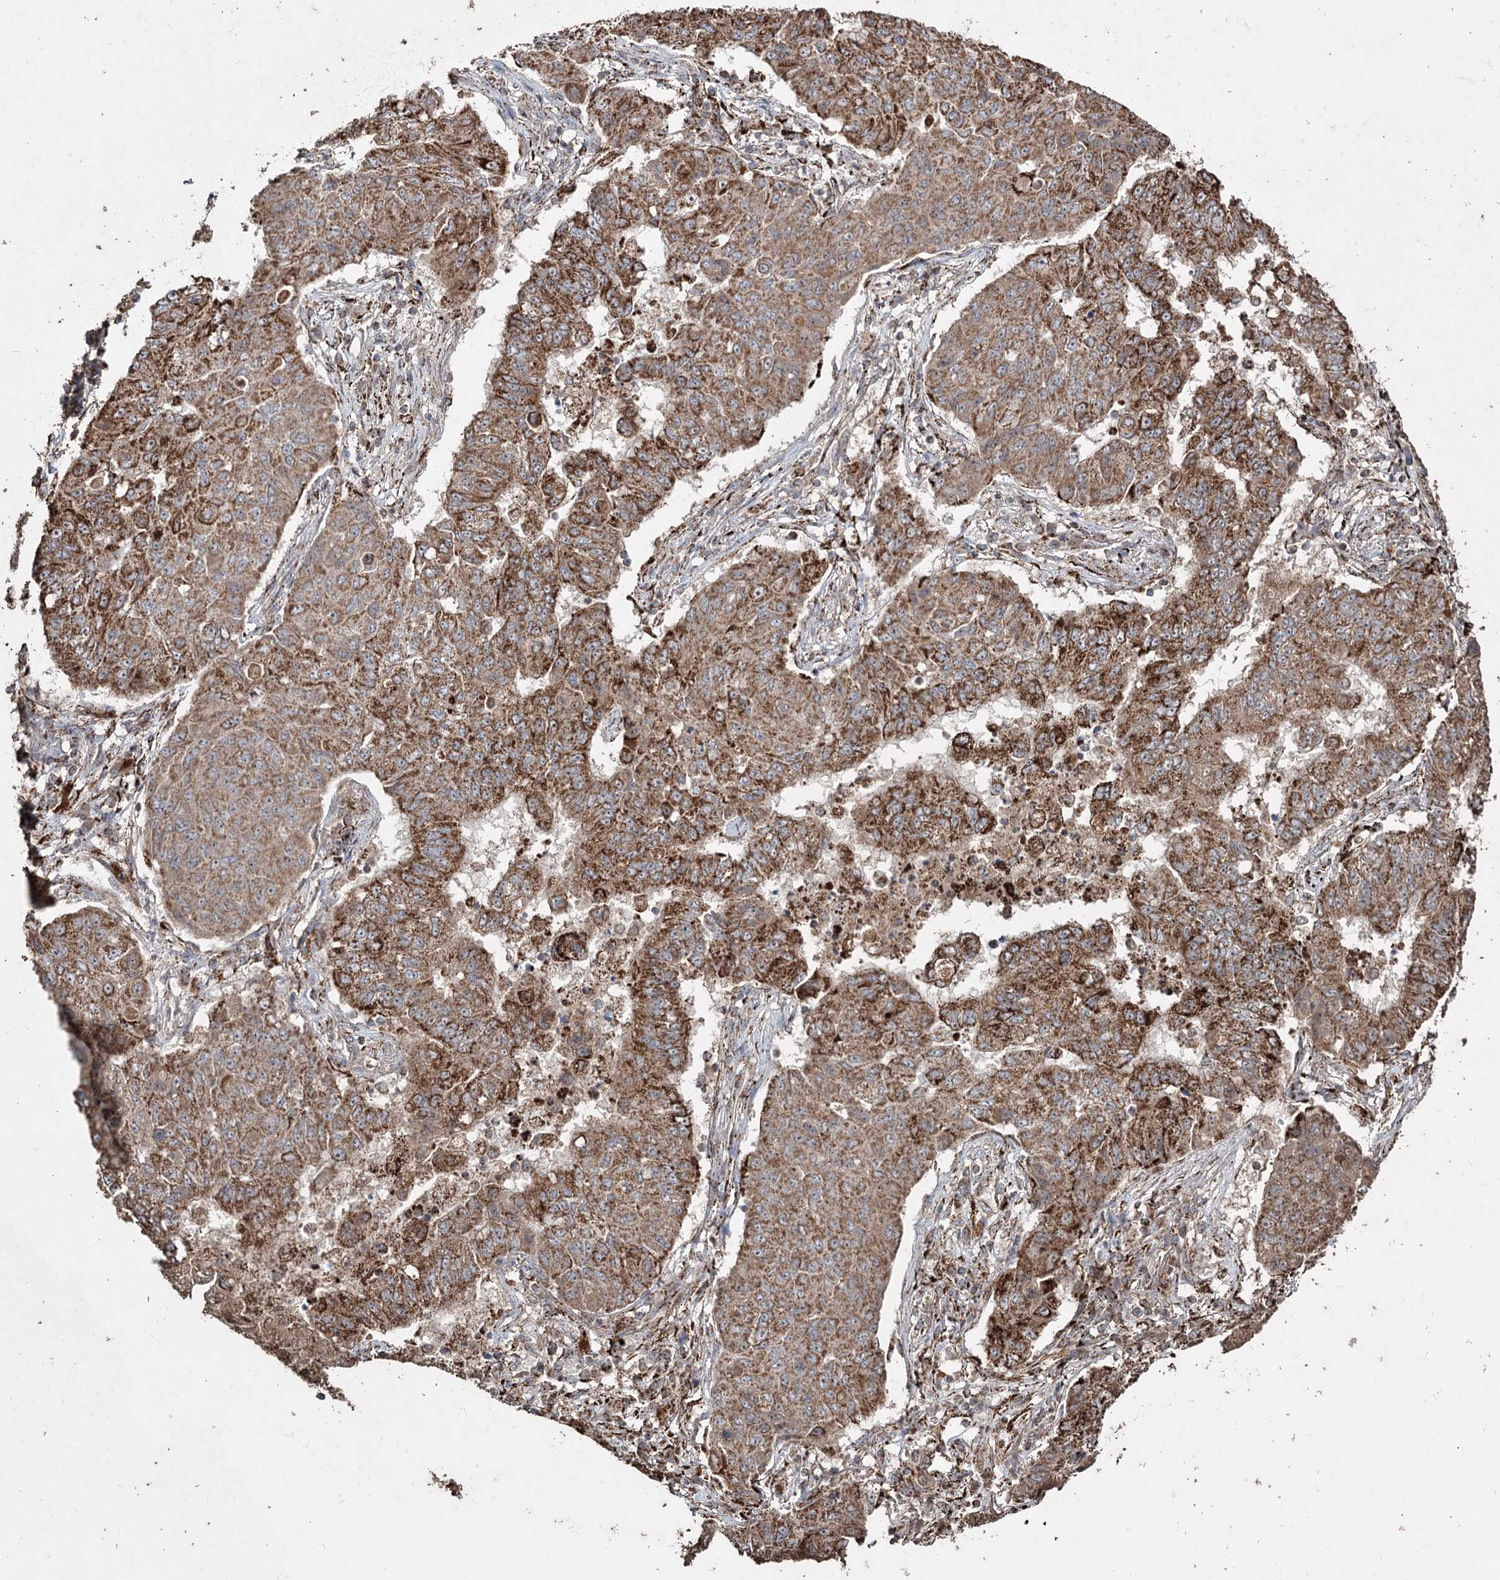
{"staining": {"intensity": "moderate", "quantity": ">75%", "location": "cytoplasmic/membranous"}, "tissue": "lung cancer", "cell_type": "Tumor cells", "image_type": "cancer", "snomed": [{"axis": "morphology", "description": "Squamous cell carcinoma, NOS"}, {"axis": "topography", "description": "Lung"}], "caption": "This micrograph demonstrates immunohistochemistry staining of lung cancer (squamous cell carcinoma), with medium moderate cytoplasmic/membranous positivity in approximately >75% of tumor cells.", "gene": "SLF2", "patient": {"sex": "male", "age": 74}}